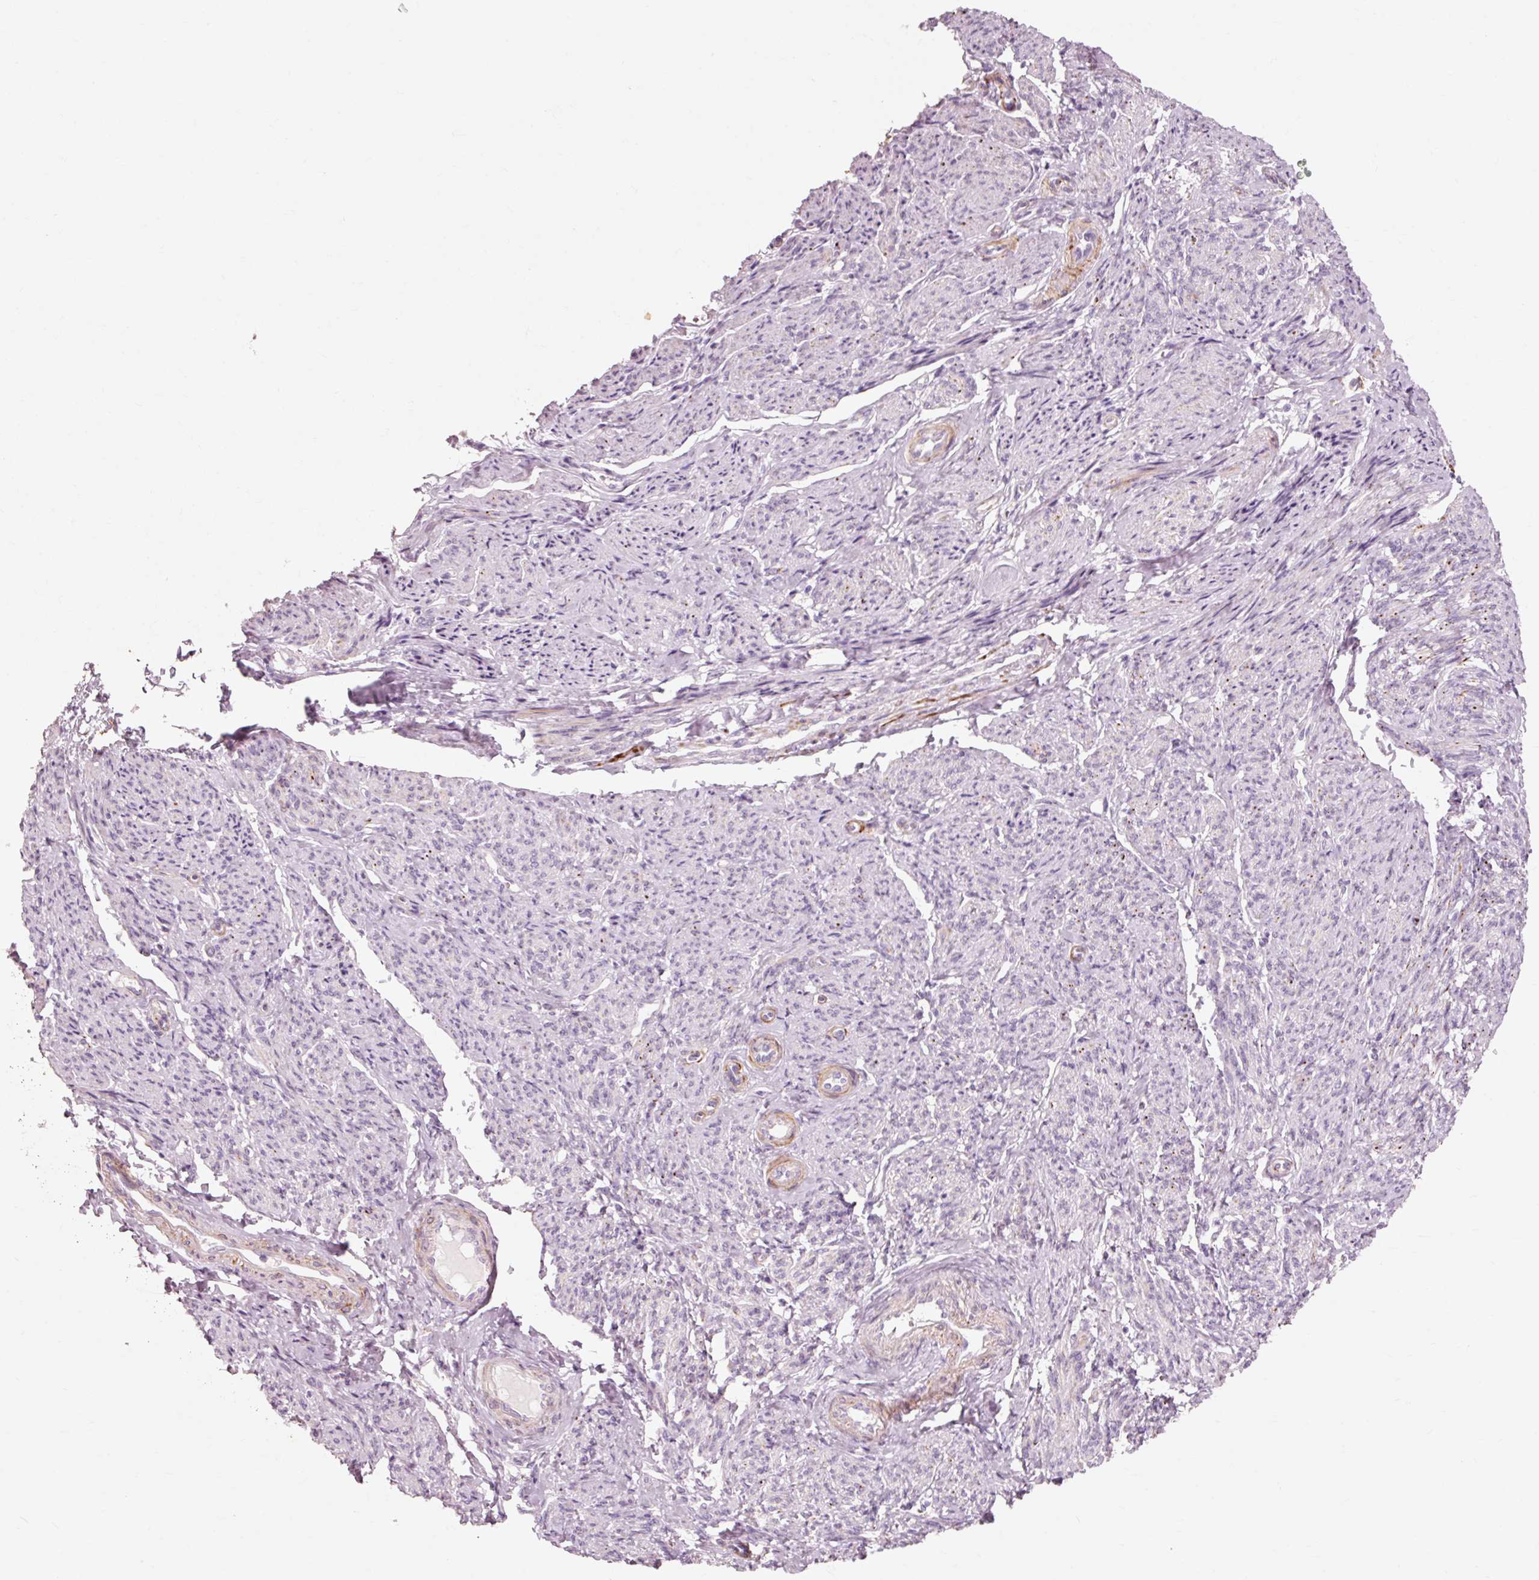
{"staining": {"intensity": "strong", "quantity": "25%-75%", "location": "cytoplasmic/membranous"}, "tissue": "smooth muscle", "cell_type": "Smooth muscle cells", "image_type": "normal", "snomed": [{"axis": "morphology", "description": "Normal tissue, NOS"}, {"axis": "topography", "description": "Smooth muscle"}], "caption": "An immunohistochemistry micrograph of normal tissue is shown. Protein staining in brown labels strong cytoplasmic/membranous positivity in smooth muscle within smooth muscle cells. (Brightfield microscopy of DAB IHC at high magnification).", "gene": "TRIM73", "patient": {"sex": "female", "age": 65}}